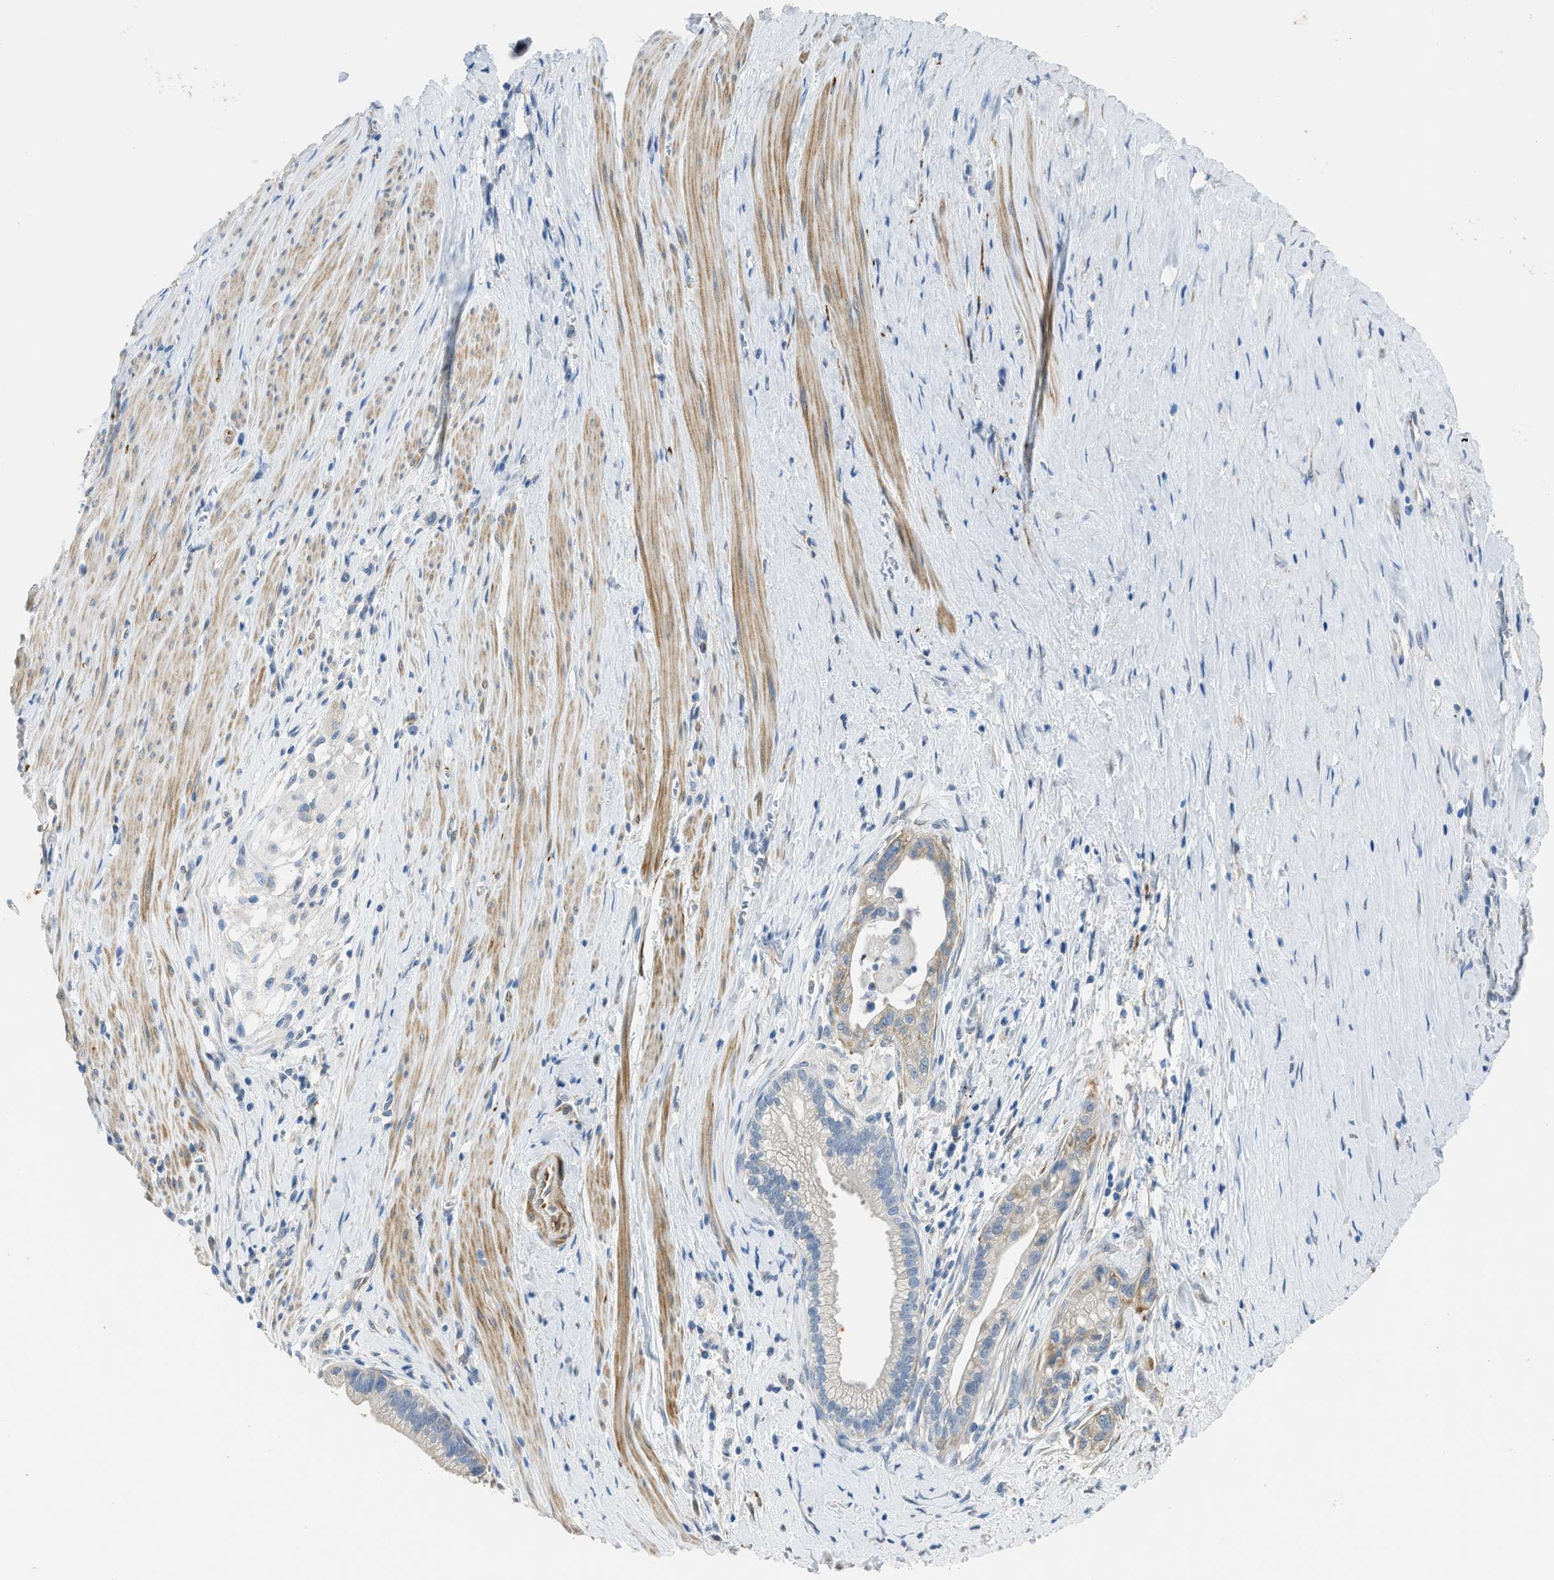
{"staining": {"intensity": "negative", "quantity": "none", "location": "none"}, "tissue": "pancreatic cancer", "cell_type": "Tumor cells", "image_type": "cancer", "snomed": [{"axis": "morphology", "description": "Adenocarcinoma, NOS"}, {"axis": "topography", "description": "Pancreas"}], "caption": "The micrograph demonstrates no significant expression in tumor cells of pancreatic cancer.", "gene": "ZSWIM5", "patient": {"sex": "male", "age": 69}}